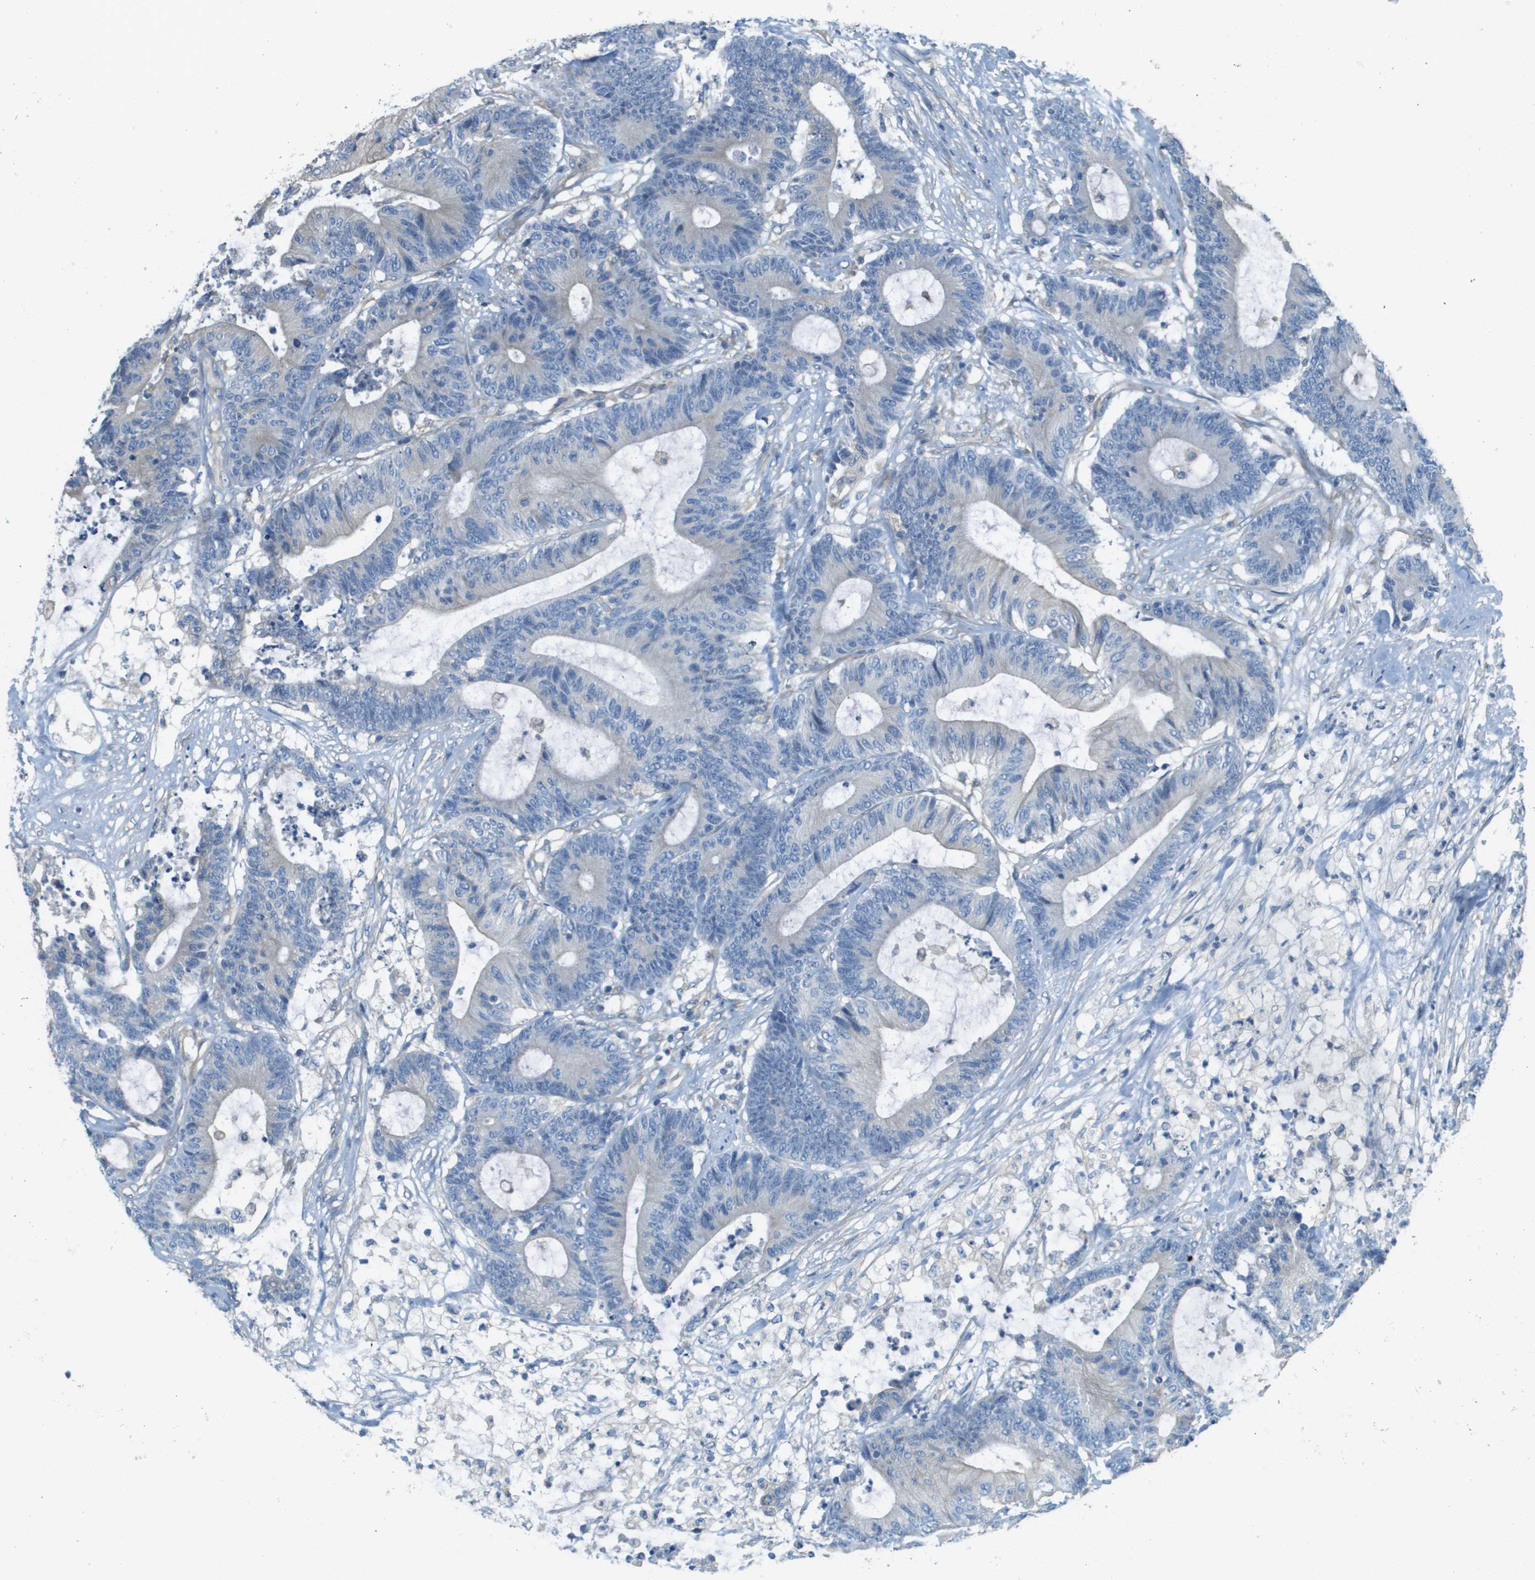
{"staining": {"intensity": "negative", "quantity": "none", "location": "none"}, "tissue": "colorectal cancer", "cell_type": "Tumor cells", "image_type": "cancer", "snomed": [{"axis": "morphology", "description": "Adenocarcinoma, NOS"}, {"axis": "topography", "description": "Colon"}], "caption": "DAB (3,3'-diaminobenzidine) immunohistochemical staining of human adenocarcinoma (colorectal) reveals no significant expression in tumor cells.", "gene": "DNAJB11", "patient": {"sex": "female", "age": 84}}